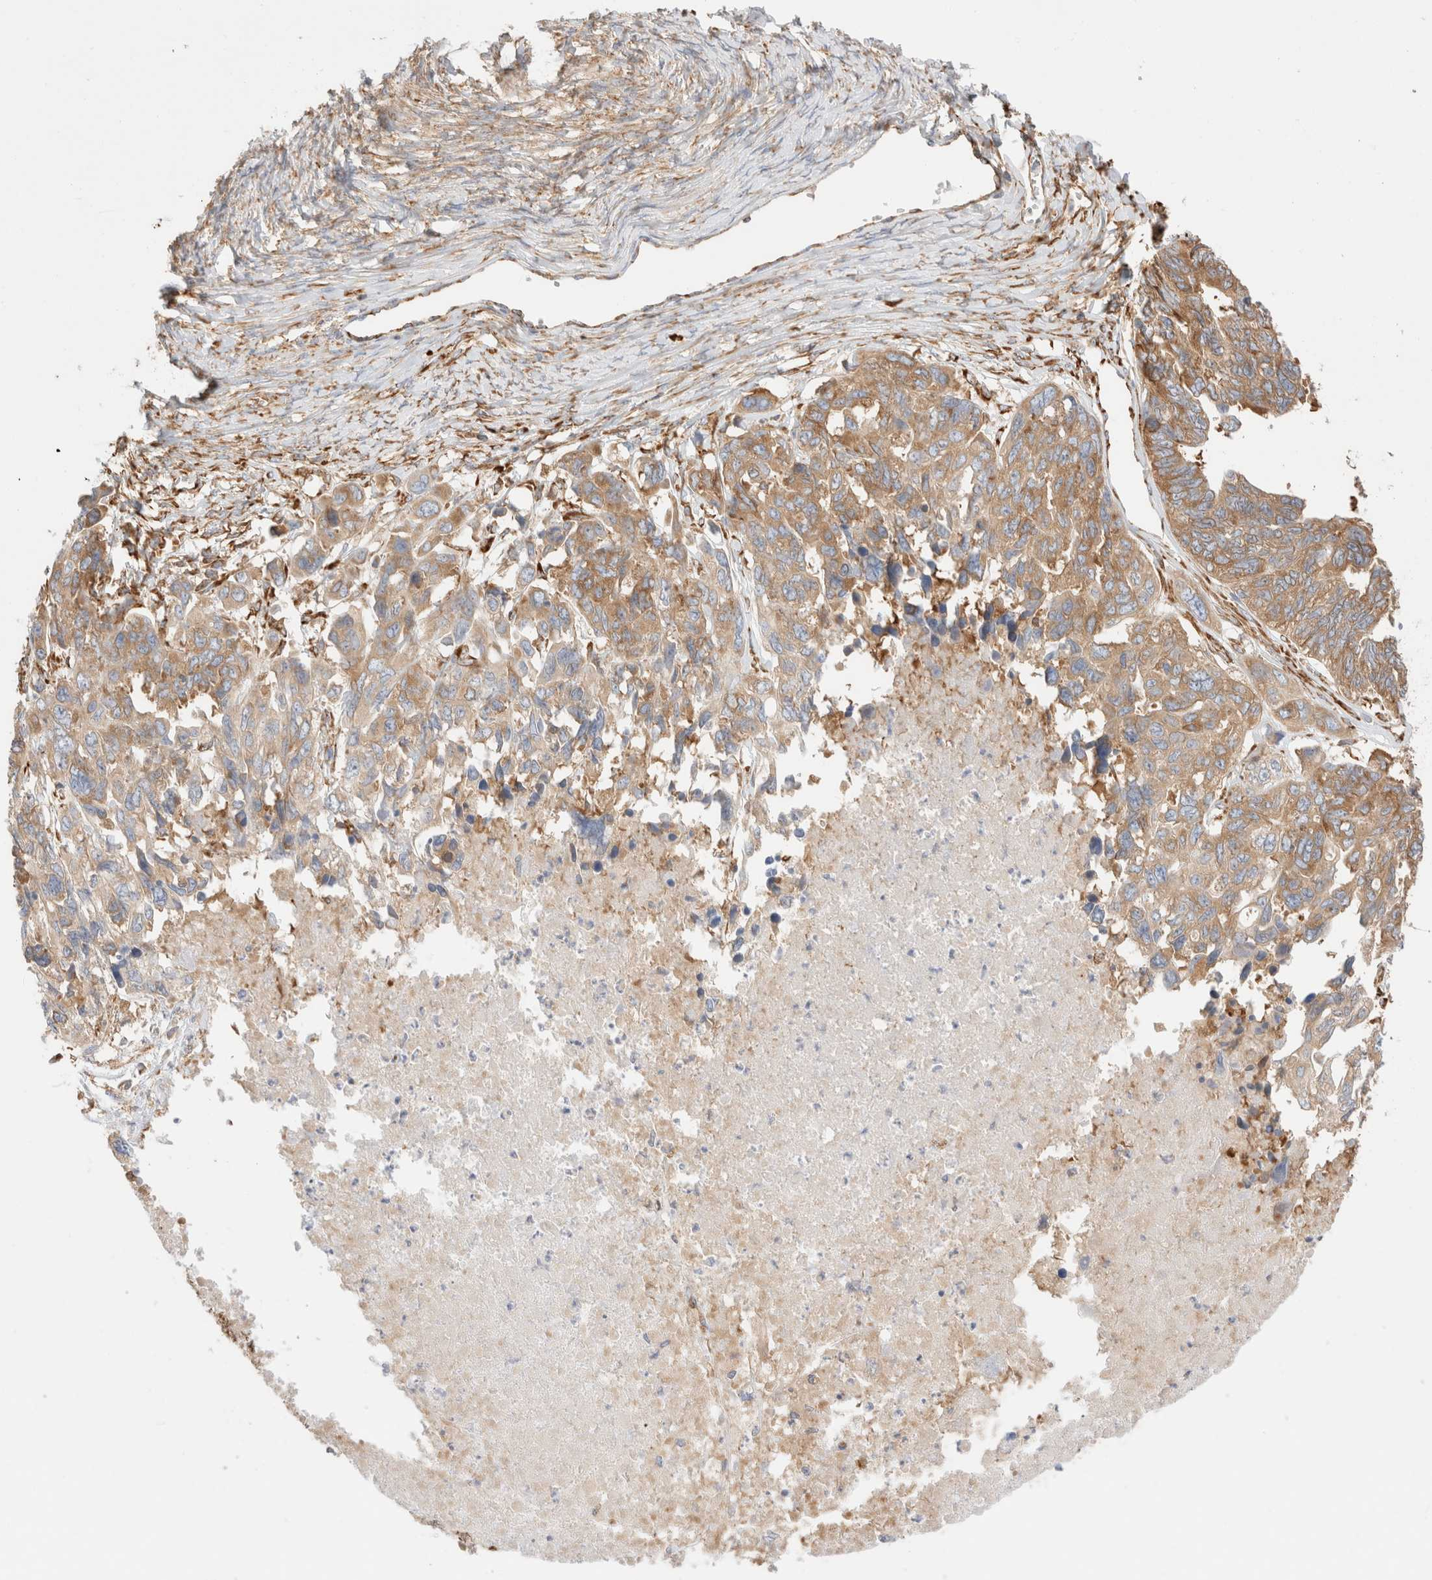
{"staining": {"intensity": "moderate", "quantity": ">75%", "location": "cytoplasmic/membranous"}, "tissue": "ovarian cancer", "cell_type": "Tumor cells", "image_type": "cancer", "snomed": [{"axis": "morphology", "description": "Cystadenocarcinoma, serous, NOS"}, {"axis": "topography", "description": "Ovary"}], "caption": "This is an image of immunohistochemistry staining of serous cystadenocarcinoma (ovarian), which shows moderate positivity in the cytoplasmic/membranous of tumor cells.", "gene": "ZC2HC1A", "patient": {"sex": "female", "age": 79}}